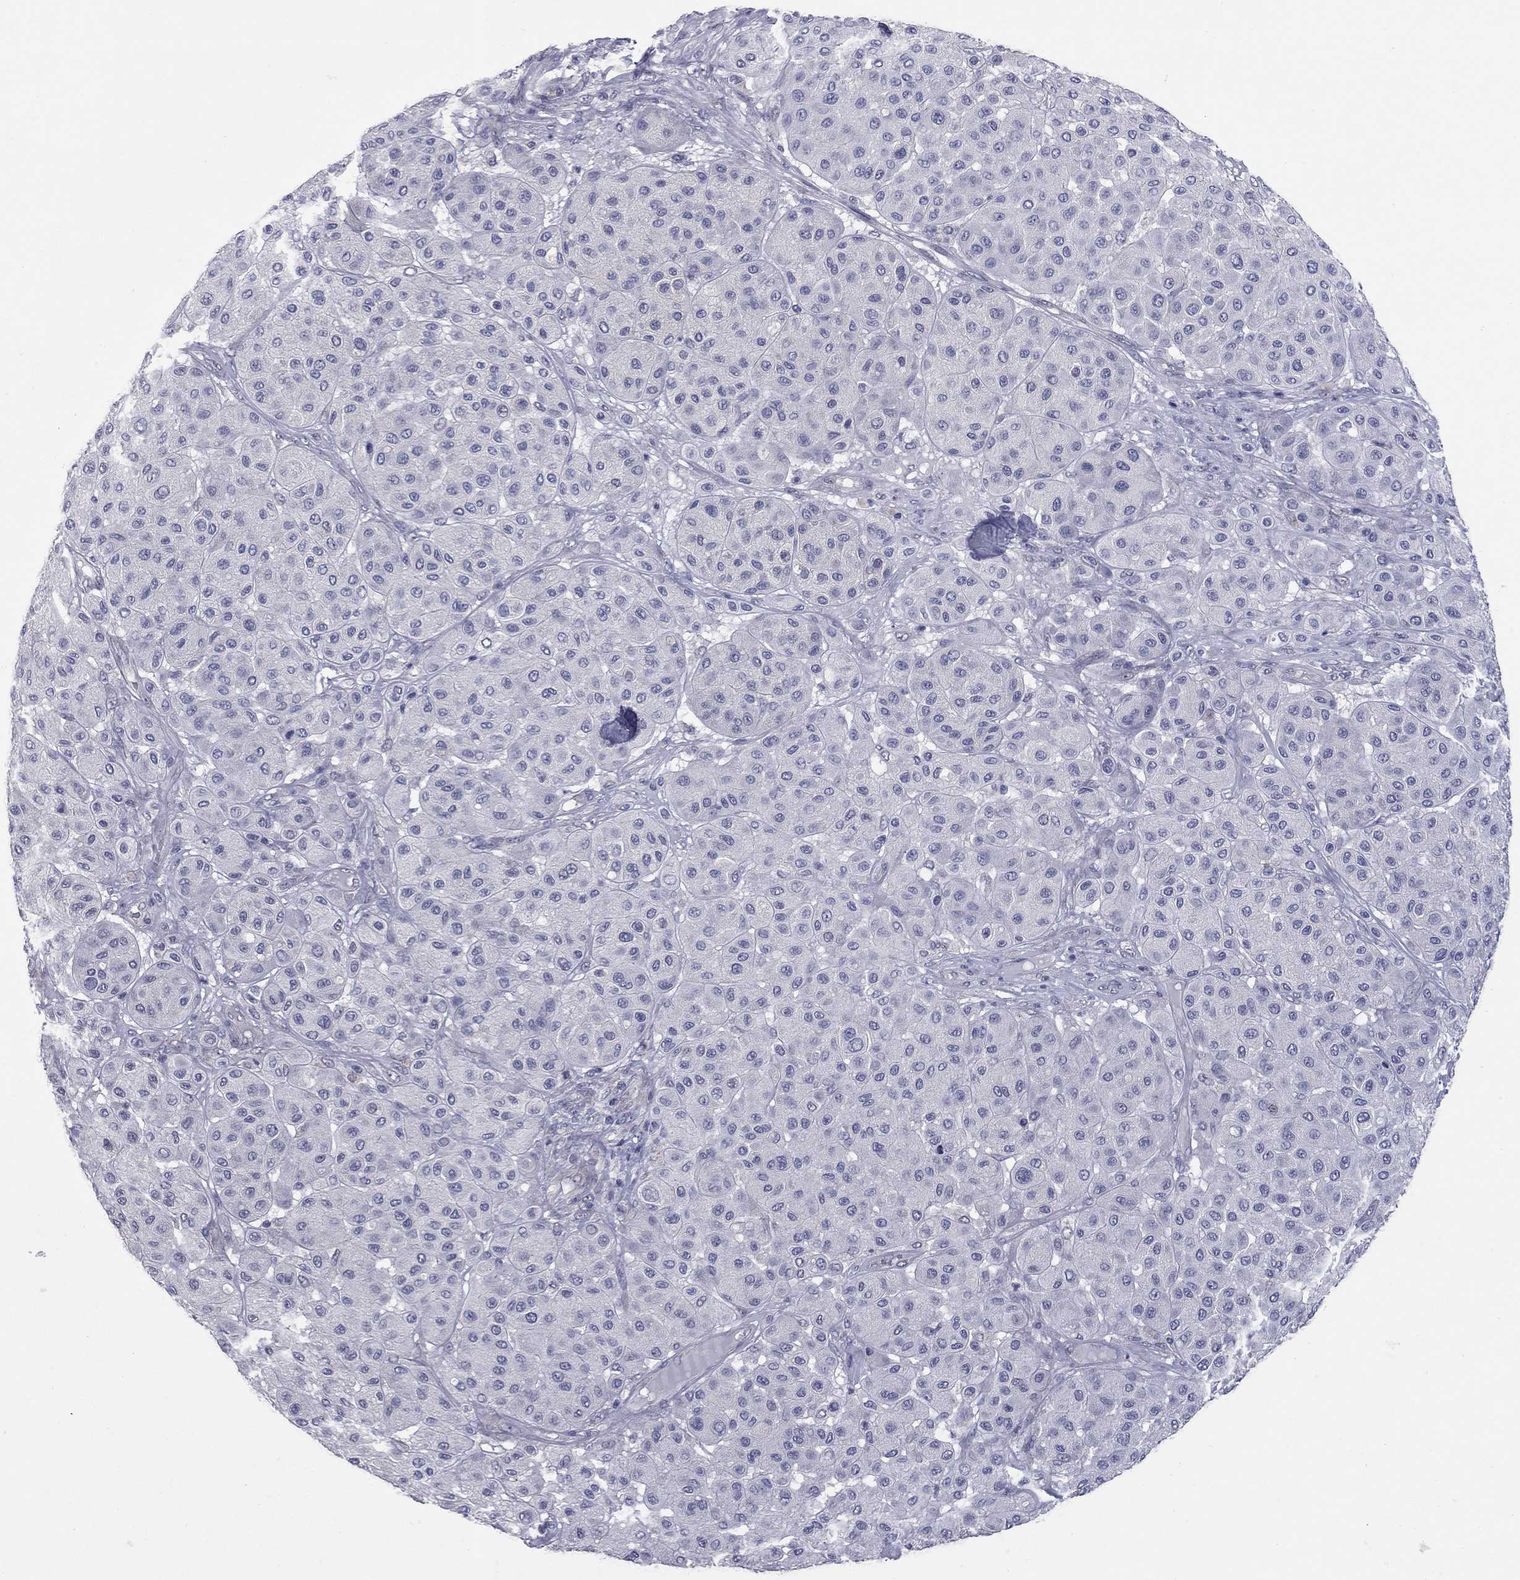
{"staining": {"intensity": "negative", "quantity": "none", "location": "none"}, "tissue": "melanoma", "cell_type": "Tumor cells", "image_type": "cancer", "snomed": [{"axis": "morphology", "description": "Malignant melanoma, Metastatic site"}, {"axis": "topography", "description": "Smooth muscle"}], "caption": "The immunohistochemistry (IHC) histopathology image has no significant expression in tumor cells of melanoma tissue.", "gene": "SHOC2", "patient": {"sex": "male", "age": 41}}